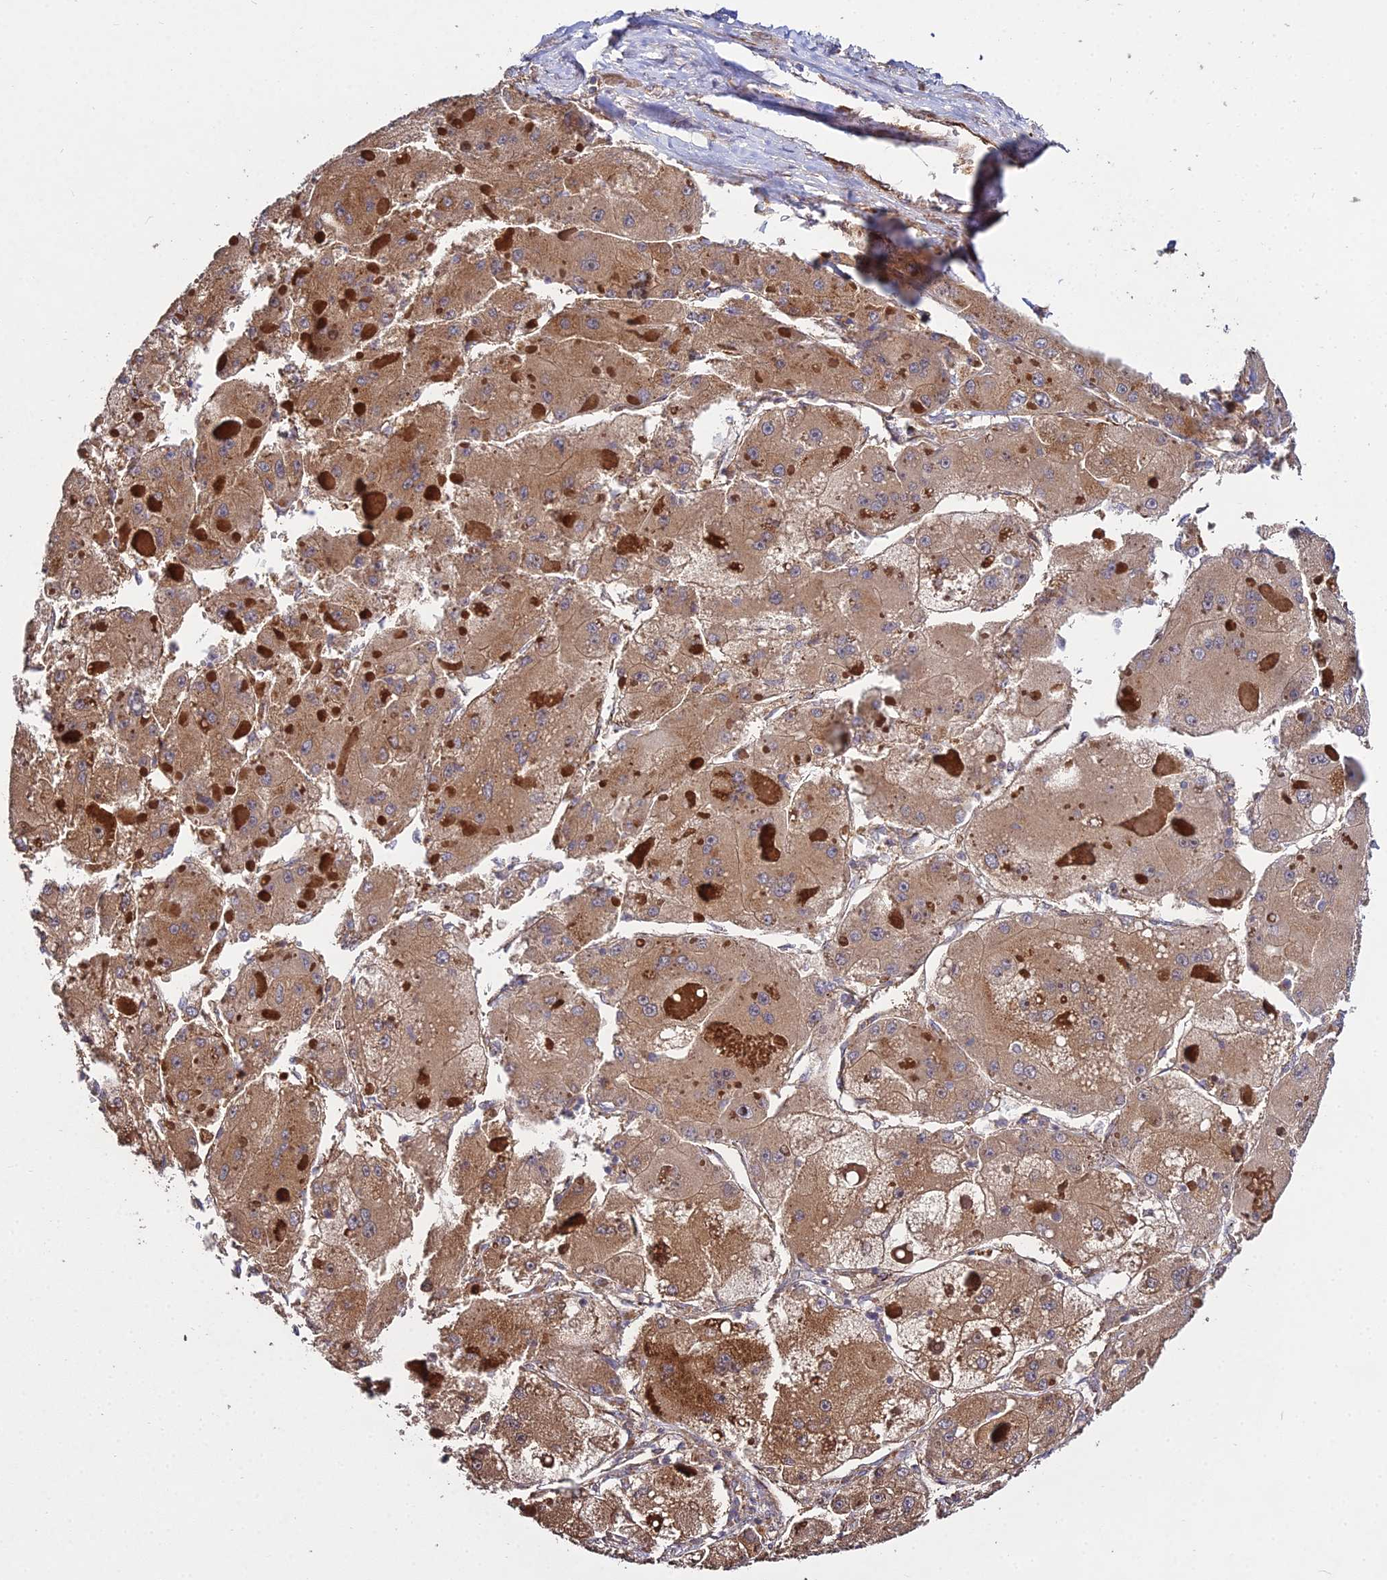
{"staining": {"intensity": "moderate", "quantity": ">75%", "location": "cytoplasmic/membranous"}, "tissue": "liver cancer", "cell_type": "Tumor cells", "image_type": "cancer", "snomed": [{"axis": "morphology", "description": "Carcinoma, Hepatocellular, NOS"}, {"axis": "topography", "description": "Liver"}], "caption": "Protein analysis of liver hepatocellular carcinoma tissue exhibits moderate cytoplasmic/membranous expression in about >75% of tumor cells.", "gene": "GRTP1", "patient": {"sex": "female", "age": 73}}